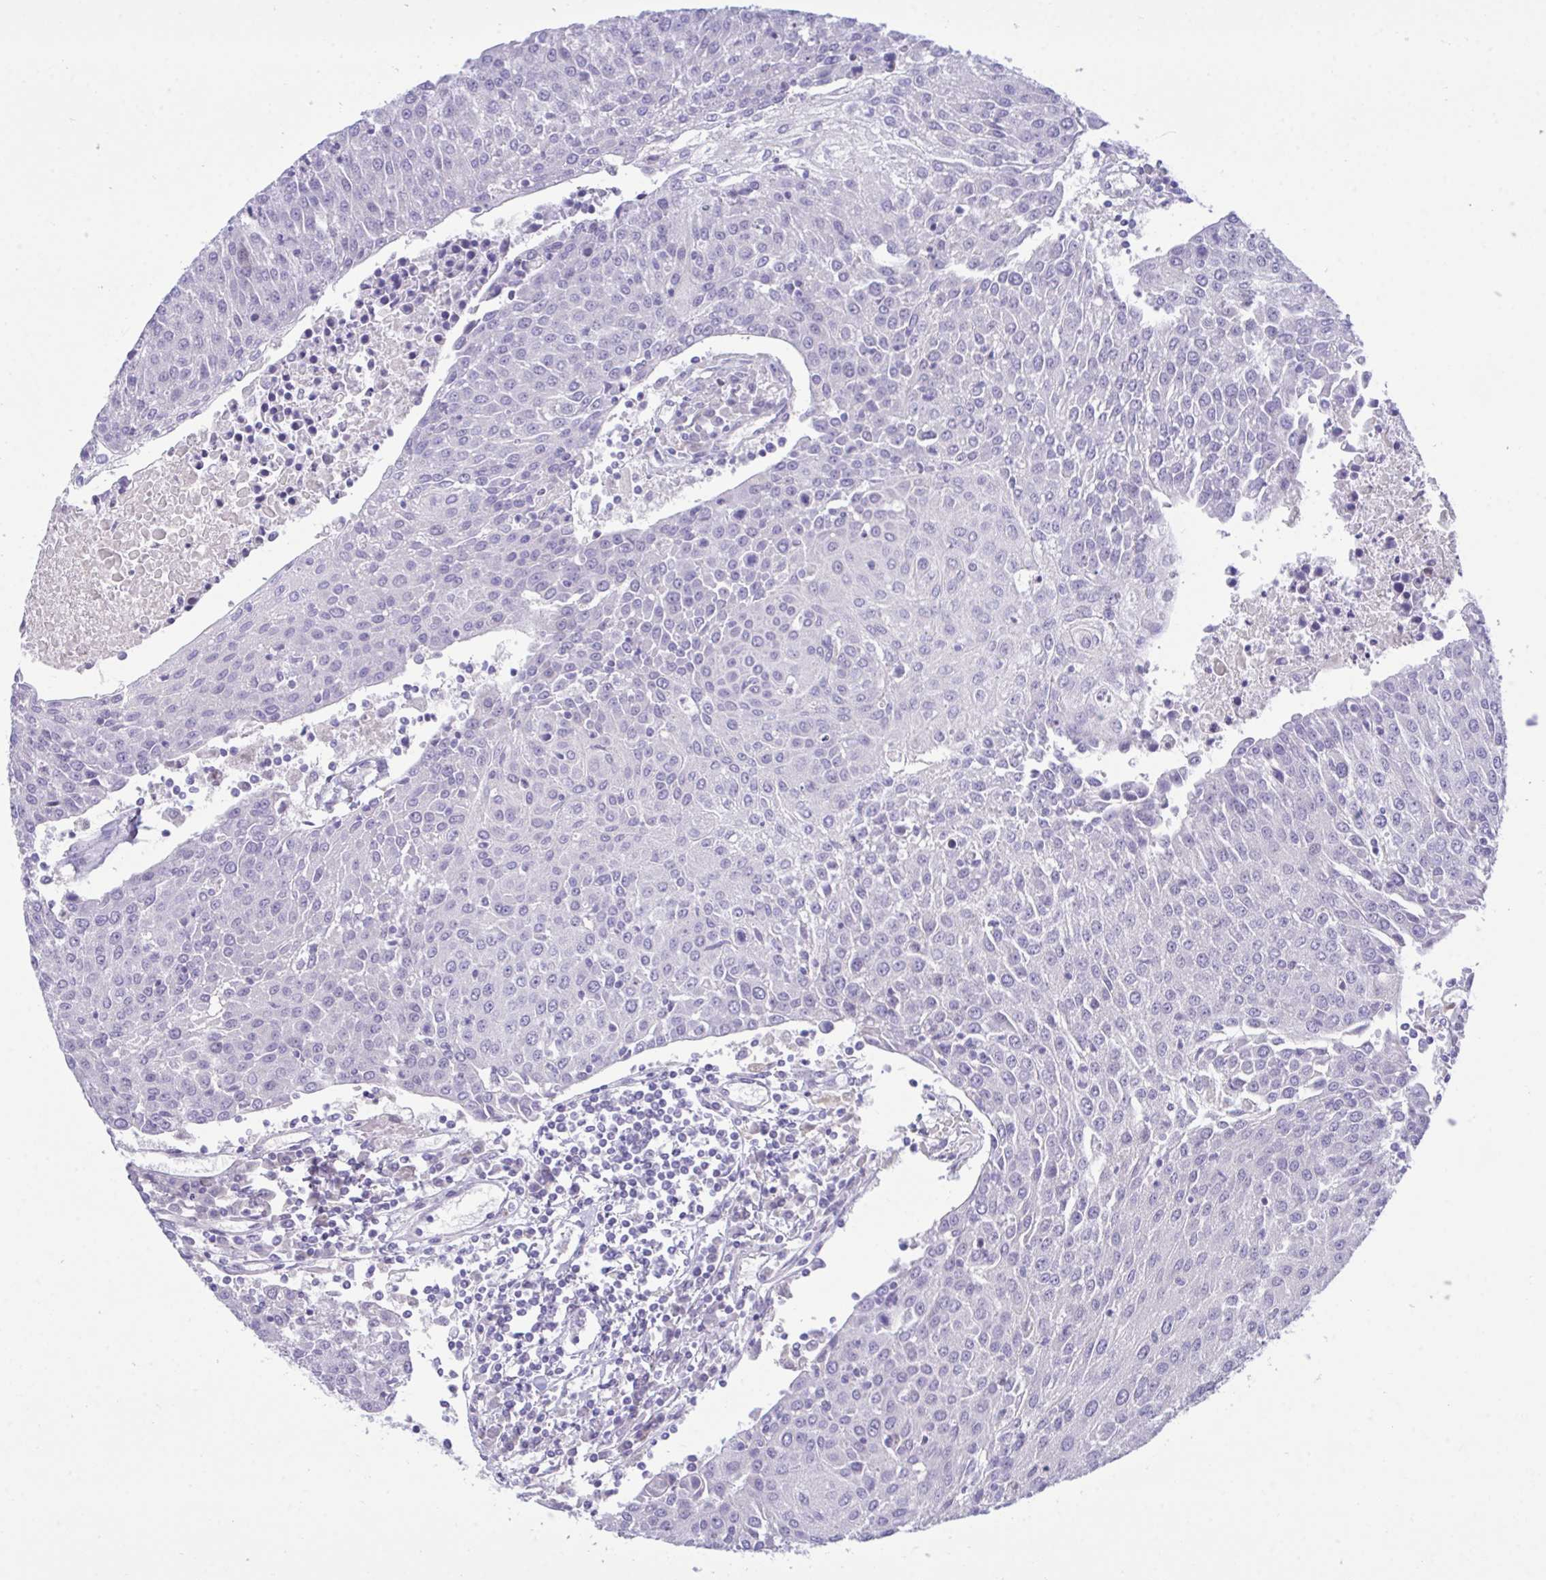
{"staining": {"intensity": "negative", "quantity": "none", "location": "none"}, "tissue": "urothelial cancer", "cell_type": "Tumor cells", "image_type": "cancer", "snomed": [{"axis": "morphology", "description": "Urothelial carcinoma, High grade"}, {"axis": "topography", "description": "Urinary bladder"}], "caption": "There is no significant expression in tumor cells of urothelial cancer.", "gene": "MED9", "patient": {"sex": "female", "age": 85}}